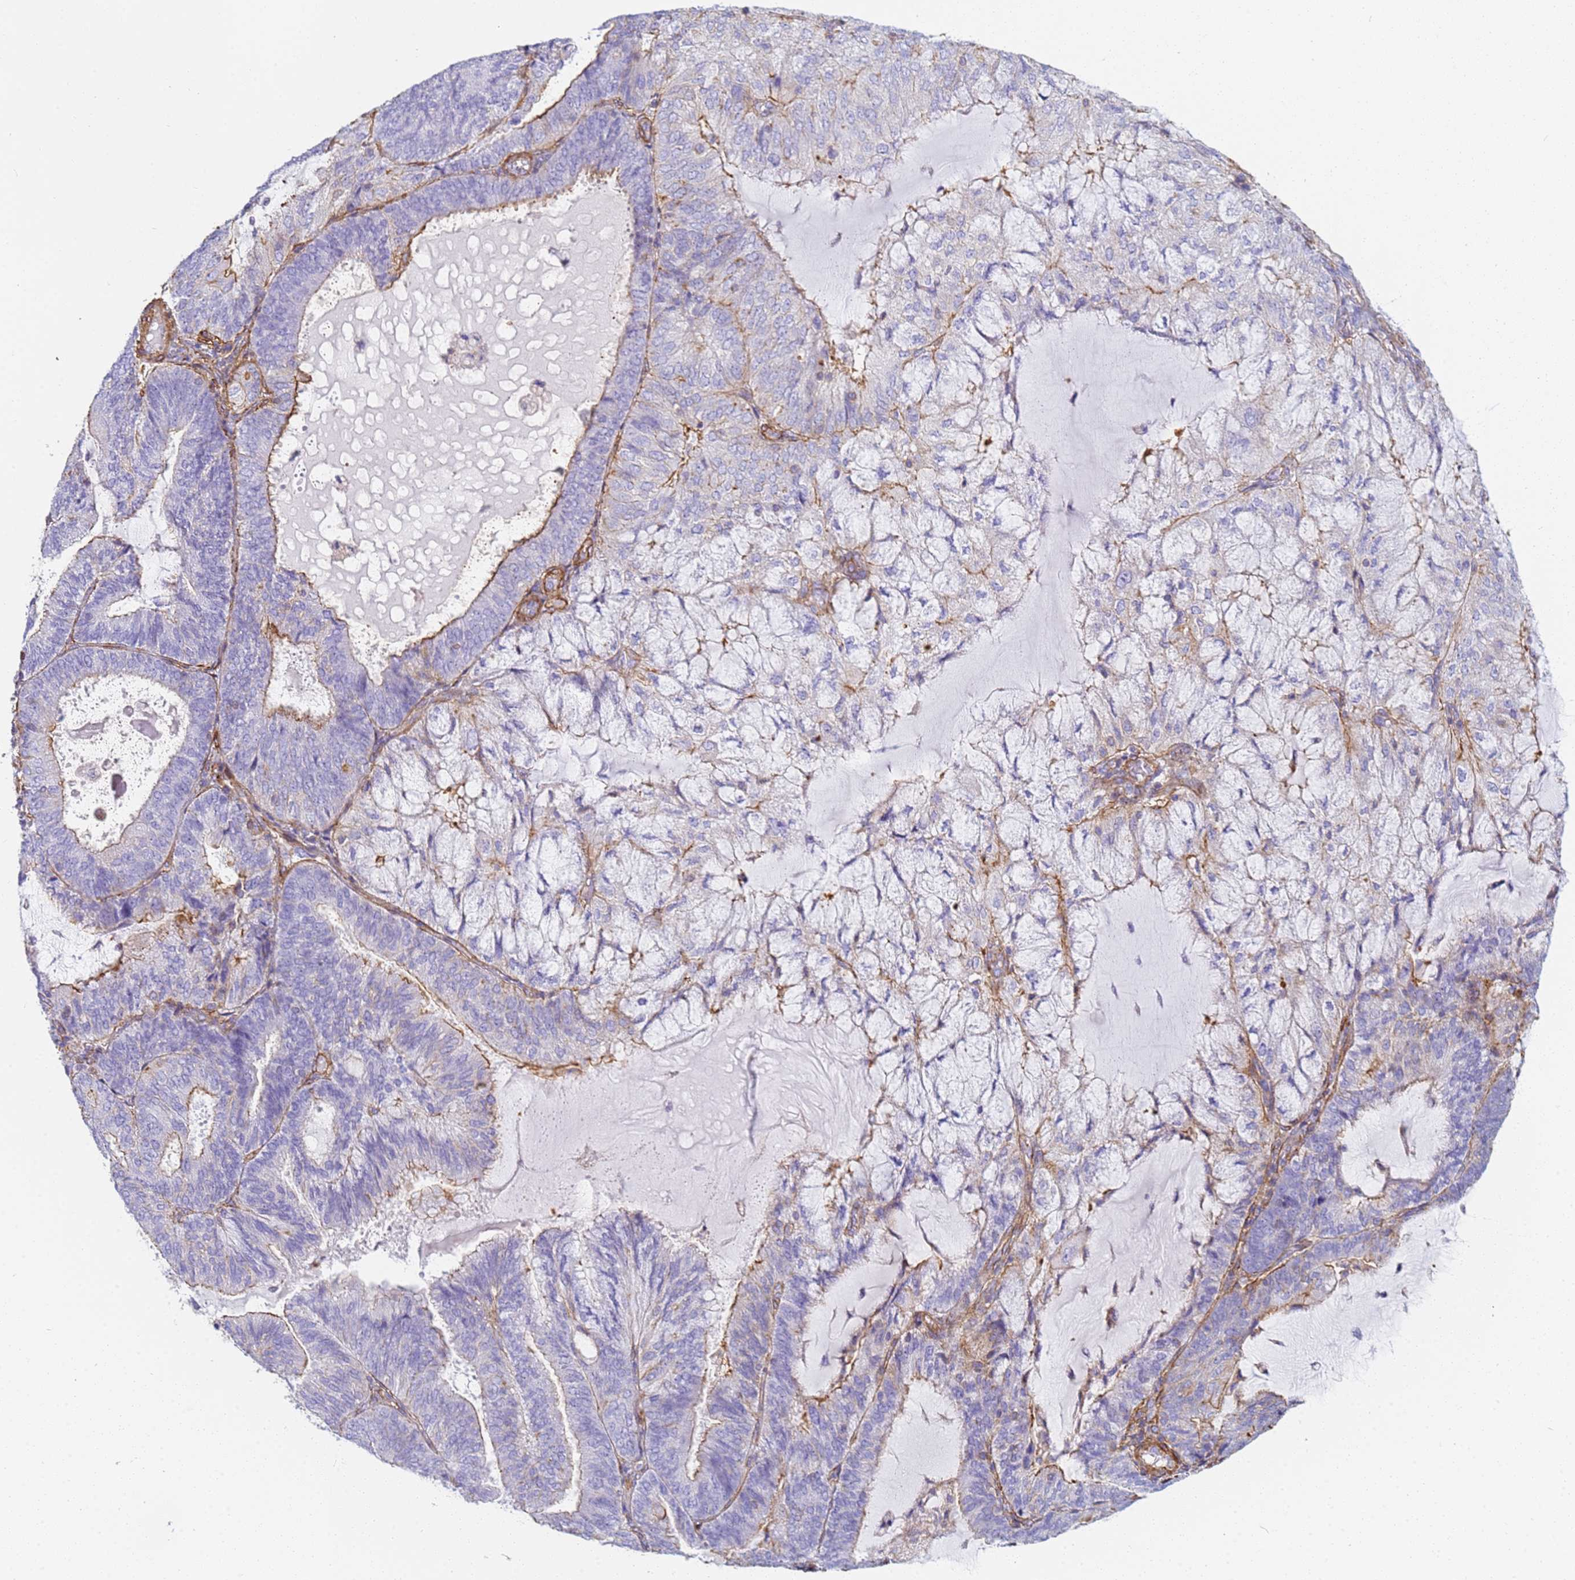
{"staining": {"intensity": "moderate", "quantity": "<25%", "location": "cytoplasmic/membranous"}, "tissue": "endometrial cancer", "cell_type": "Tumor cells", "image_type": "cancer", "snomed": [{"axis": "morphology", "description": "Adenocarcinoma, NOS"}, {"axis": "topography", "description": "Endometrium"}], "caption": "Immunohistochemical staining of endometrial adenocarcinoma shows low levels of moderate cytoplasmic/membranous protein positivity in approximately <25% of tumor cells. The protein is stained brown, and the nuclei are stained in blue (DAB (3,3'-diaminobenzidine) IHC with brightfield microscopy, high magnification).", "gene": "TPM1", "patient": {"sex": "female", "age": 81}}